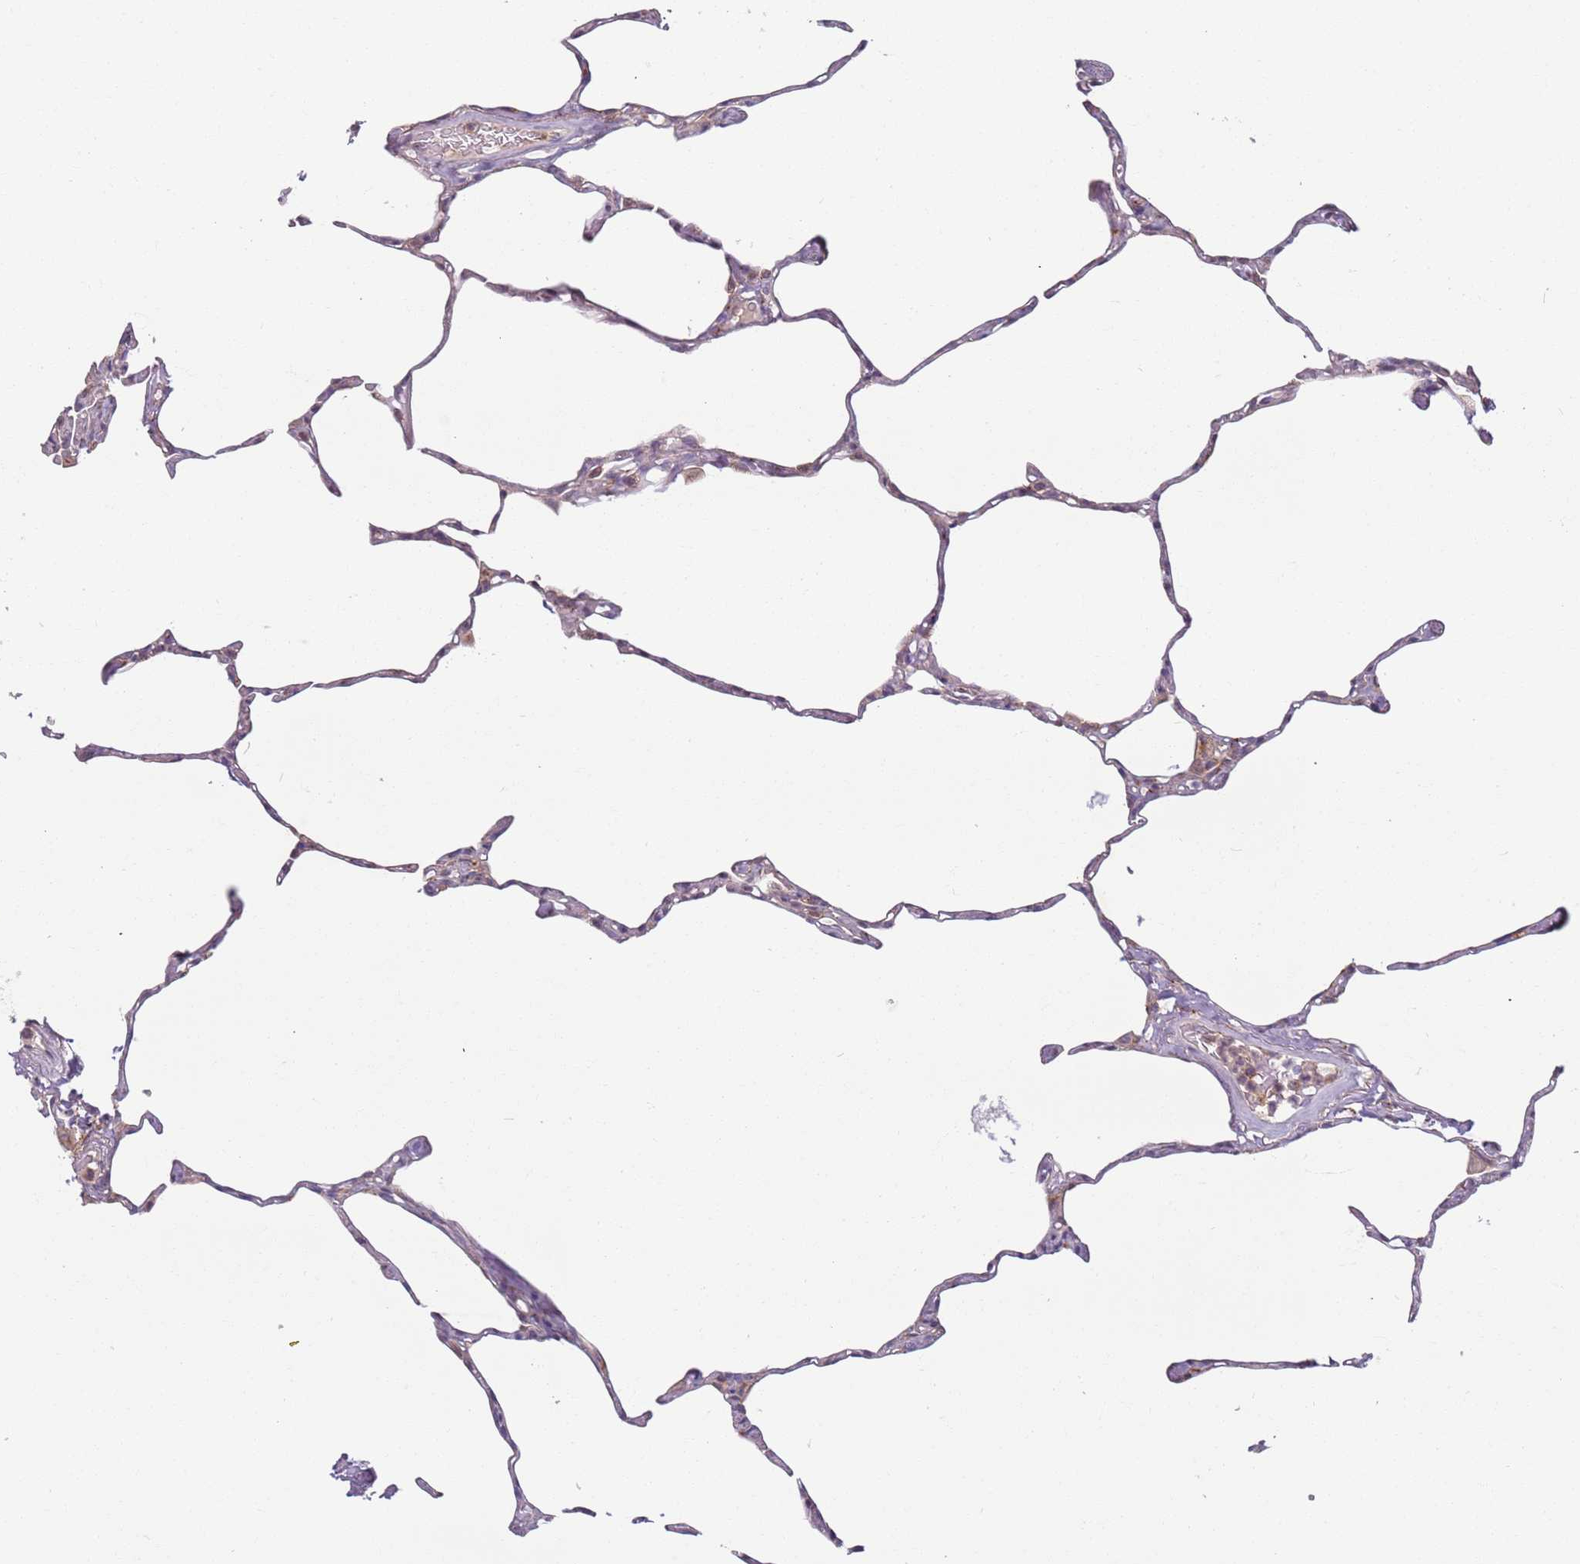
{"staining": {"intensity": "negative", "quantity": "none", "location": "none"}, "tissue": "lung", "cell_type": "Alveolar cells", "image_type": "normal", "snomed": [{"axis": "morphology", "description": "Normal tissue, NOS"}, {"axis": "topography", "description": "Lung"}], "caption": "Histopathology image shows no protein staining in alveolar cells of unremarkable lung. (Immunohistochemistry (ihc), brightfield microscopy, high magnification).", "gene": "AKTIP", "patient": {"sex": "male", "age": 65}}